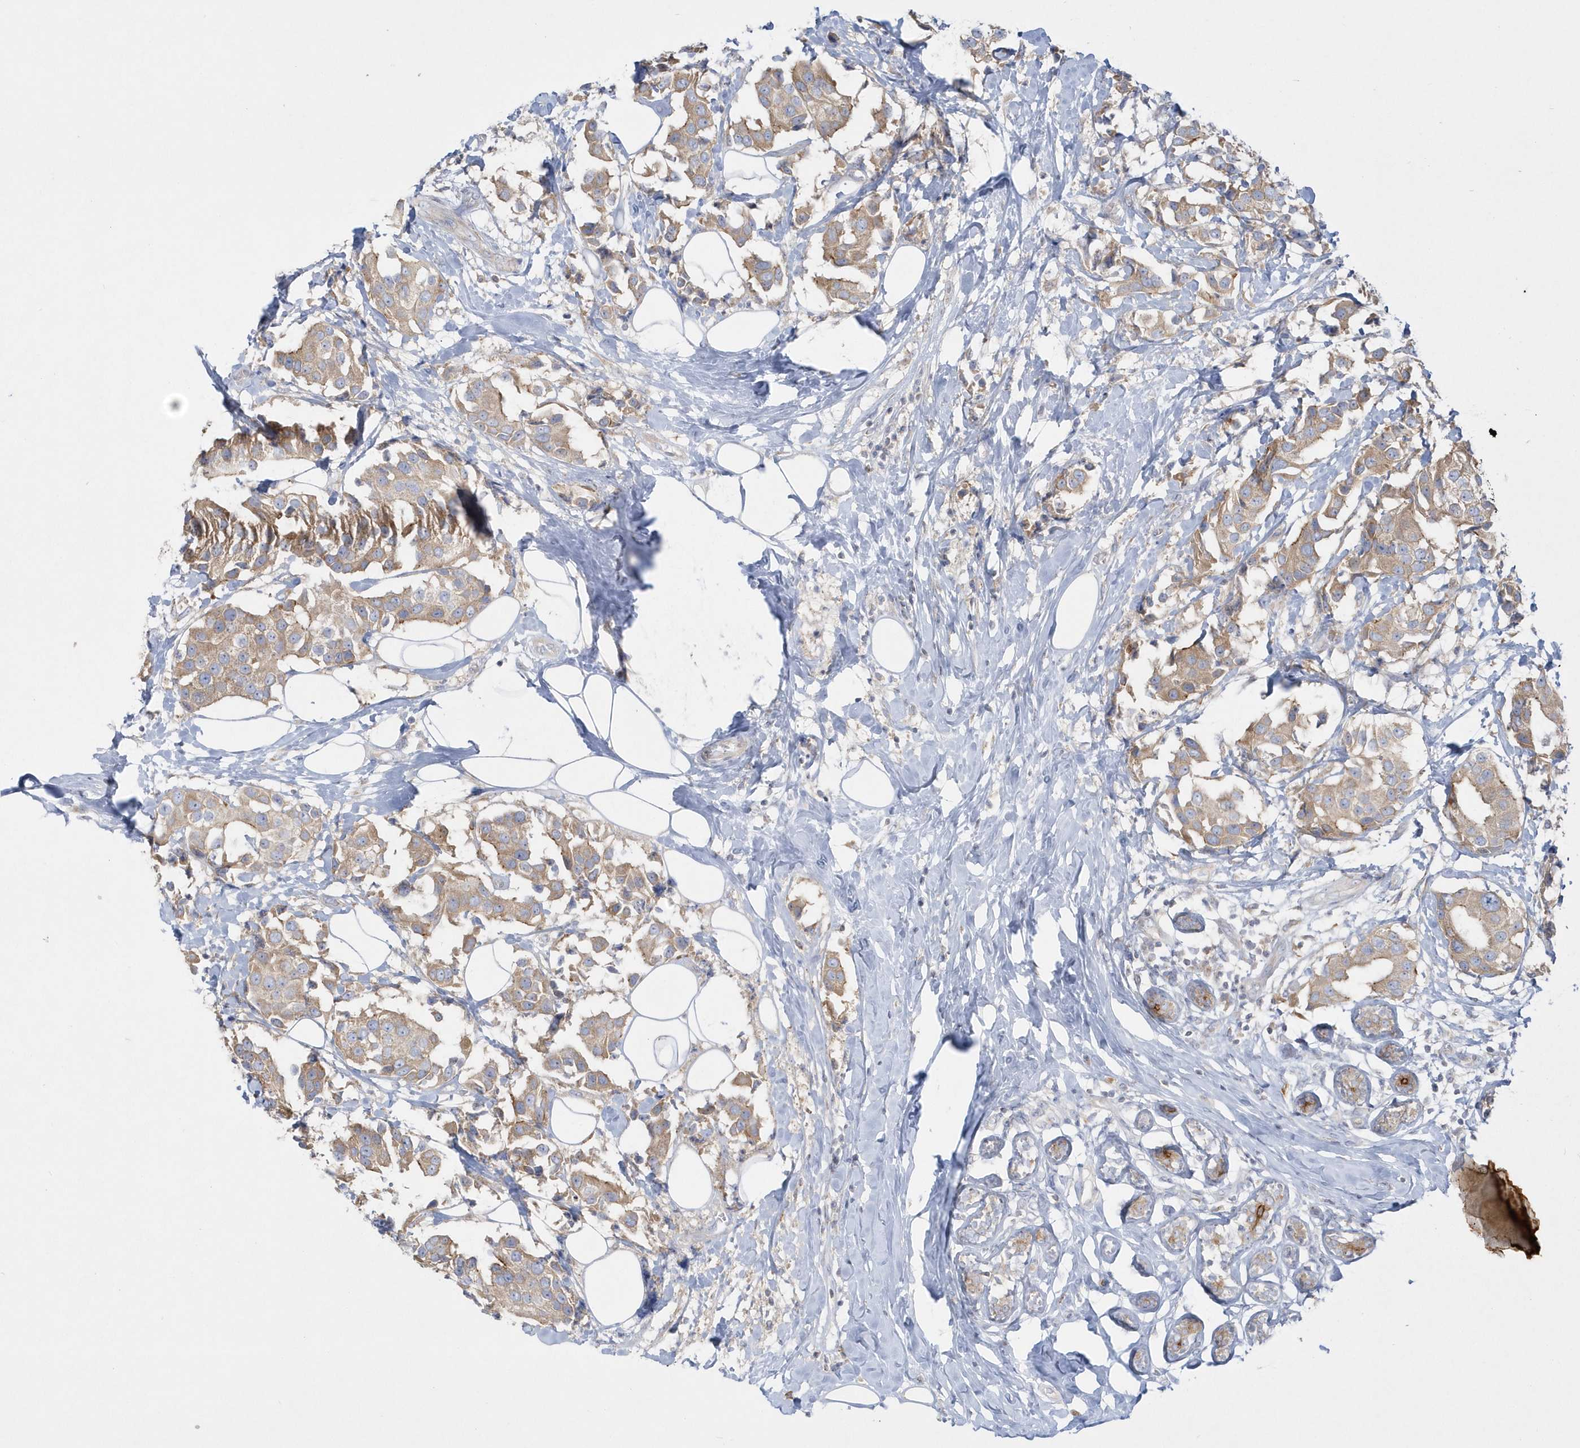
{"staining": {"intensity": "weak", "quantity": ">75%", "location": "cytoplasmic/membranous"}, "tissue": "breast cancer", "cell_type": "Tumor cells", "image_type": "cancer", "snomed": [{"axis": "morphology", "description": "Normal tissue, NOS"}, {"axis": "morphology", "description": "Duct carcinoma"}, {"axis": "topography", "description": "Breast"}], "caption": "High-power microscopy captured an immunohistochemistry micrograph of infiltrating ductal carcinoma (breast), revealing weak cytoplasmic/membranous staining in about >75% of tumor cells.", "gene": "DNAJC18", "patient": {"sex": "female", "age": 39}}